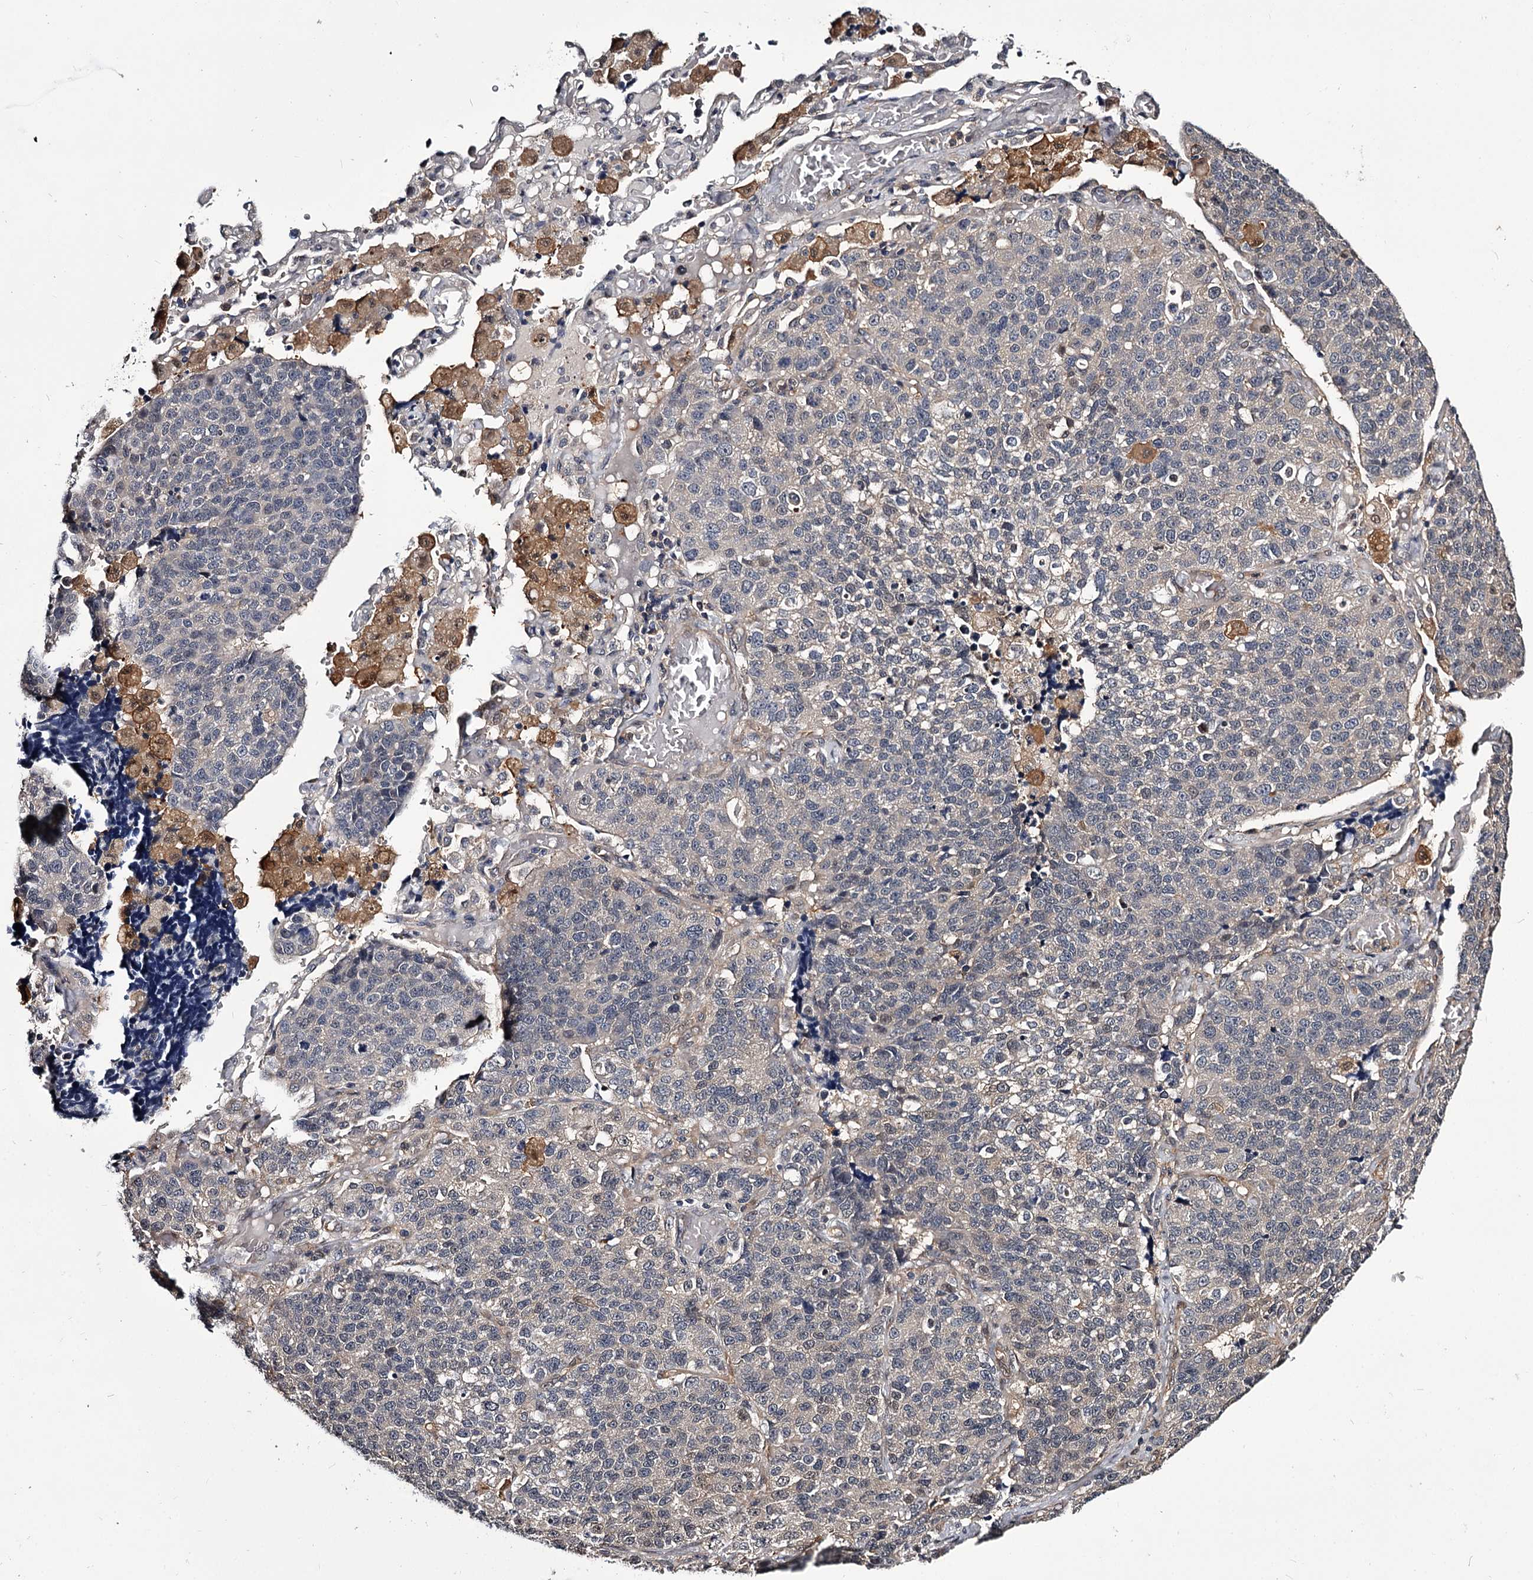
{"staining": {"intensity": "negative", "quantity": "none", "location": "none"}, "tissue": "lung cancer", "cell_type": "Tumor cells", "image_type": "cancer", "snomed": [{"axis": "morphology", "description": "Adenocarcinoma, NOS"}, {"axis": "topography", "description": "Lung"}], "caption": "Immunohistochemical staining of lung cancer (adenocarcinoma) reveals no significant staining in tumor cells.", "gene": "GSTO1", "patient": {"sex": "male", "age": 49}}